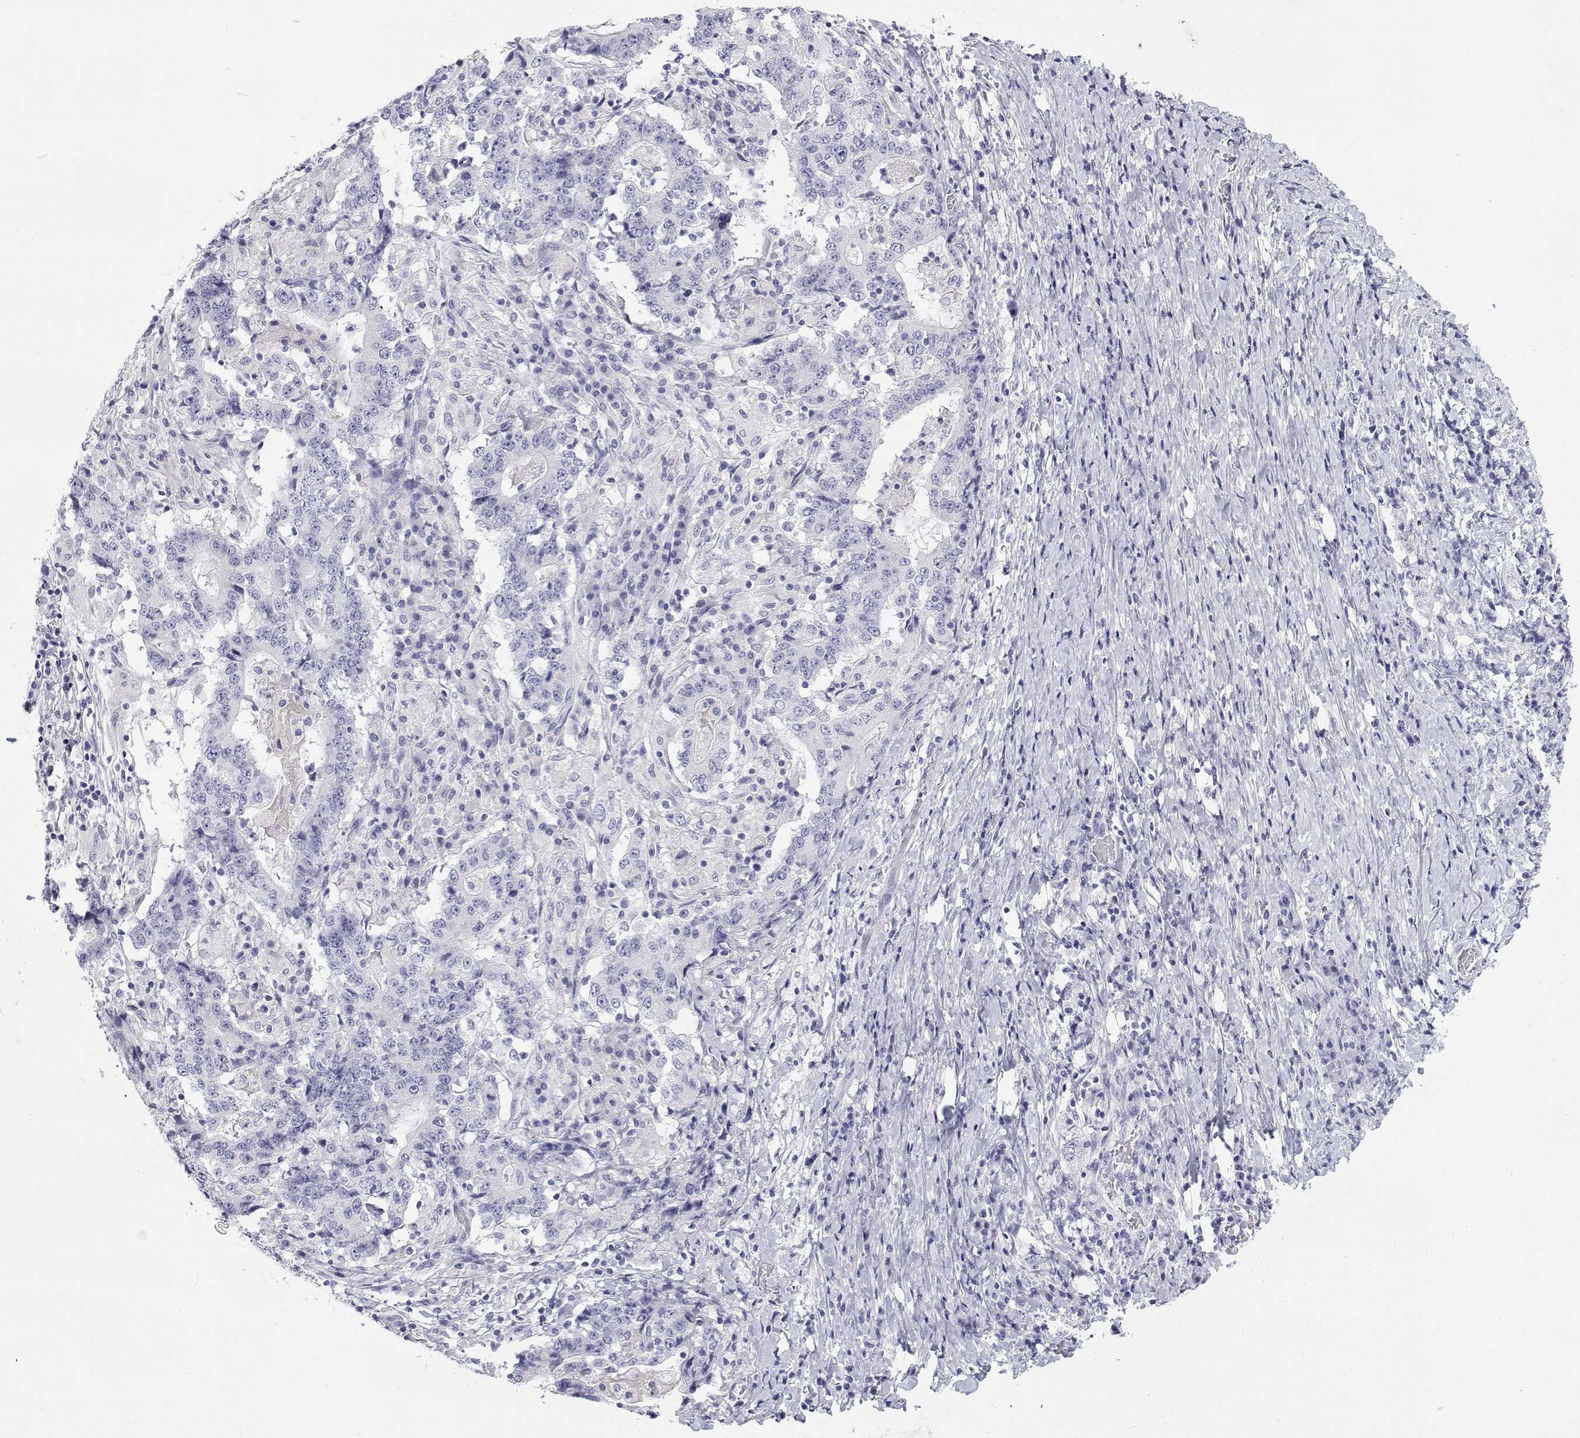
{"staining": {"intensity": "negative", "quantity": "none", "location": "none"}, "tissue": "stomach cancer", "cell_type": "Tumor cells", "image_type": "cancer", "snomed": [{"axis": "morphology", "description": "Normal tissue, NOS"}, {"axis": "morphology", "description": "Adenocarcinoma, NOS"}, {"axis": "topography", "description": "Stomach, upper"}, {"axis": "topography", "description": "Stomach"}], "caption": "Adenocarcinoma (stomach) was stained to show a protein in brown. There is no significant positivity in tumor cells.", "gene": "NCR2", "patient": {"sex": "male", "age": 59}}